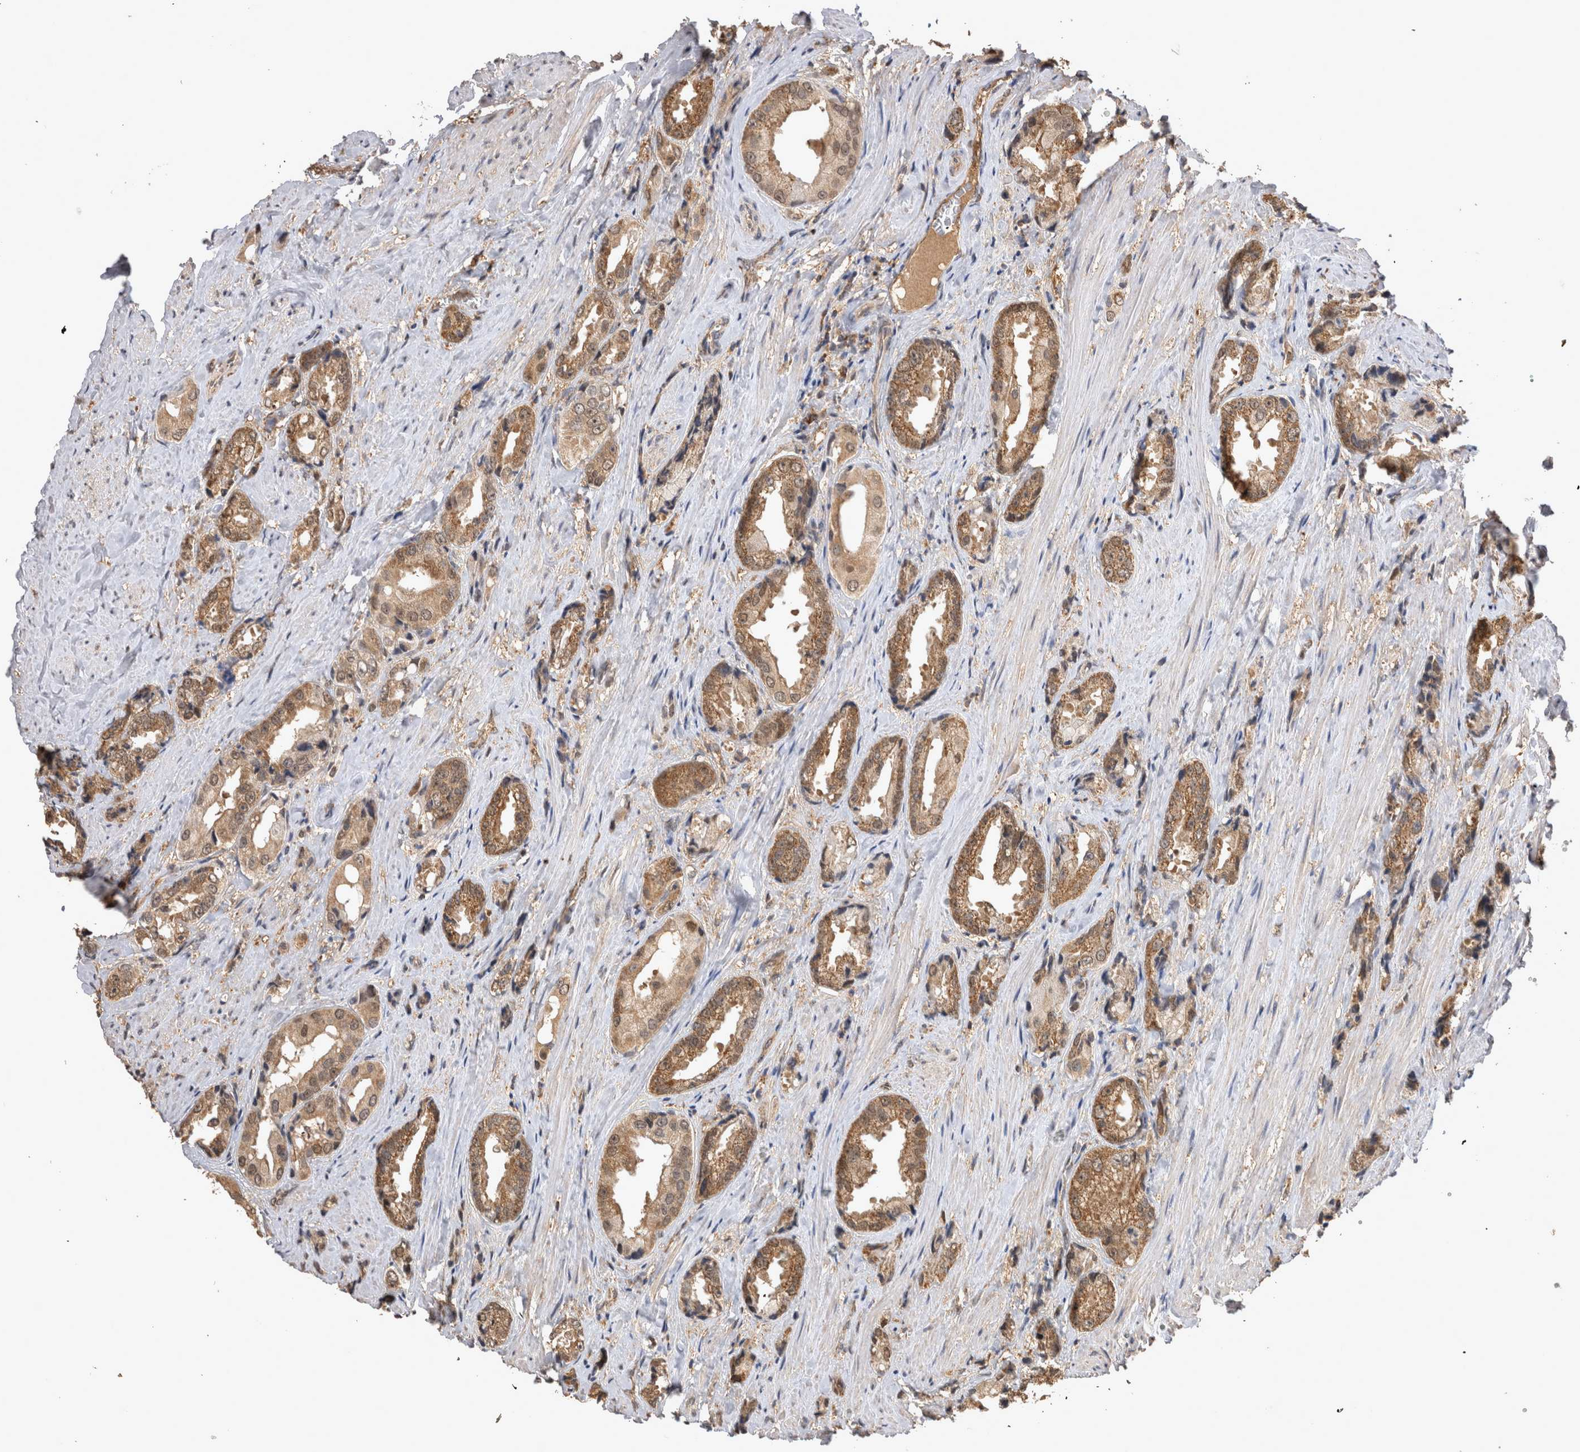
{"staining": {"intensity": "moderate", "quantity": ">75%", "location": "cytoplasmic/membranous"}, "tissue": "prostate cancer", "cell_type": "Tumor cells", "image_type": "cancer", "snomed": [{"axis": "morphology", "description": "Adenocarcinoma, High grade"}, {"axis": "topography", "description": "Prostate"}], "caption": "Immunohistochemical staining of human high-grade adenocarcinoma (prostate) shows moderate cytoplasmic/membranous protein expression in about >75% of tumor cells.", "gene": "PREP", "patient": {"sex": "male", "age": 61}}